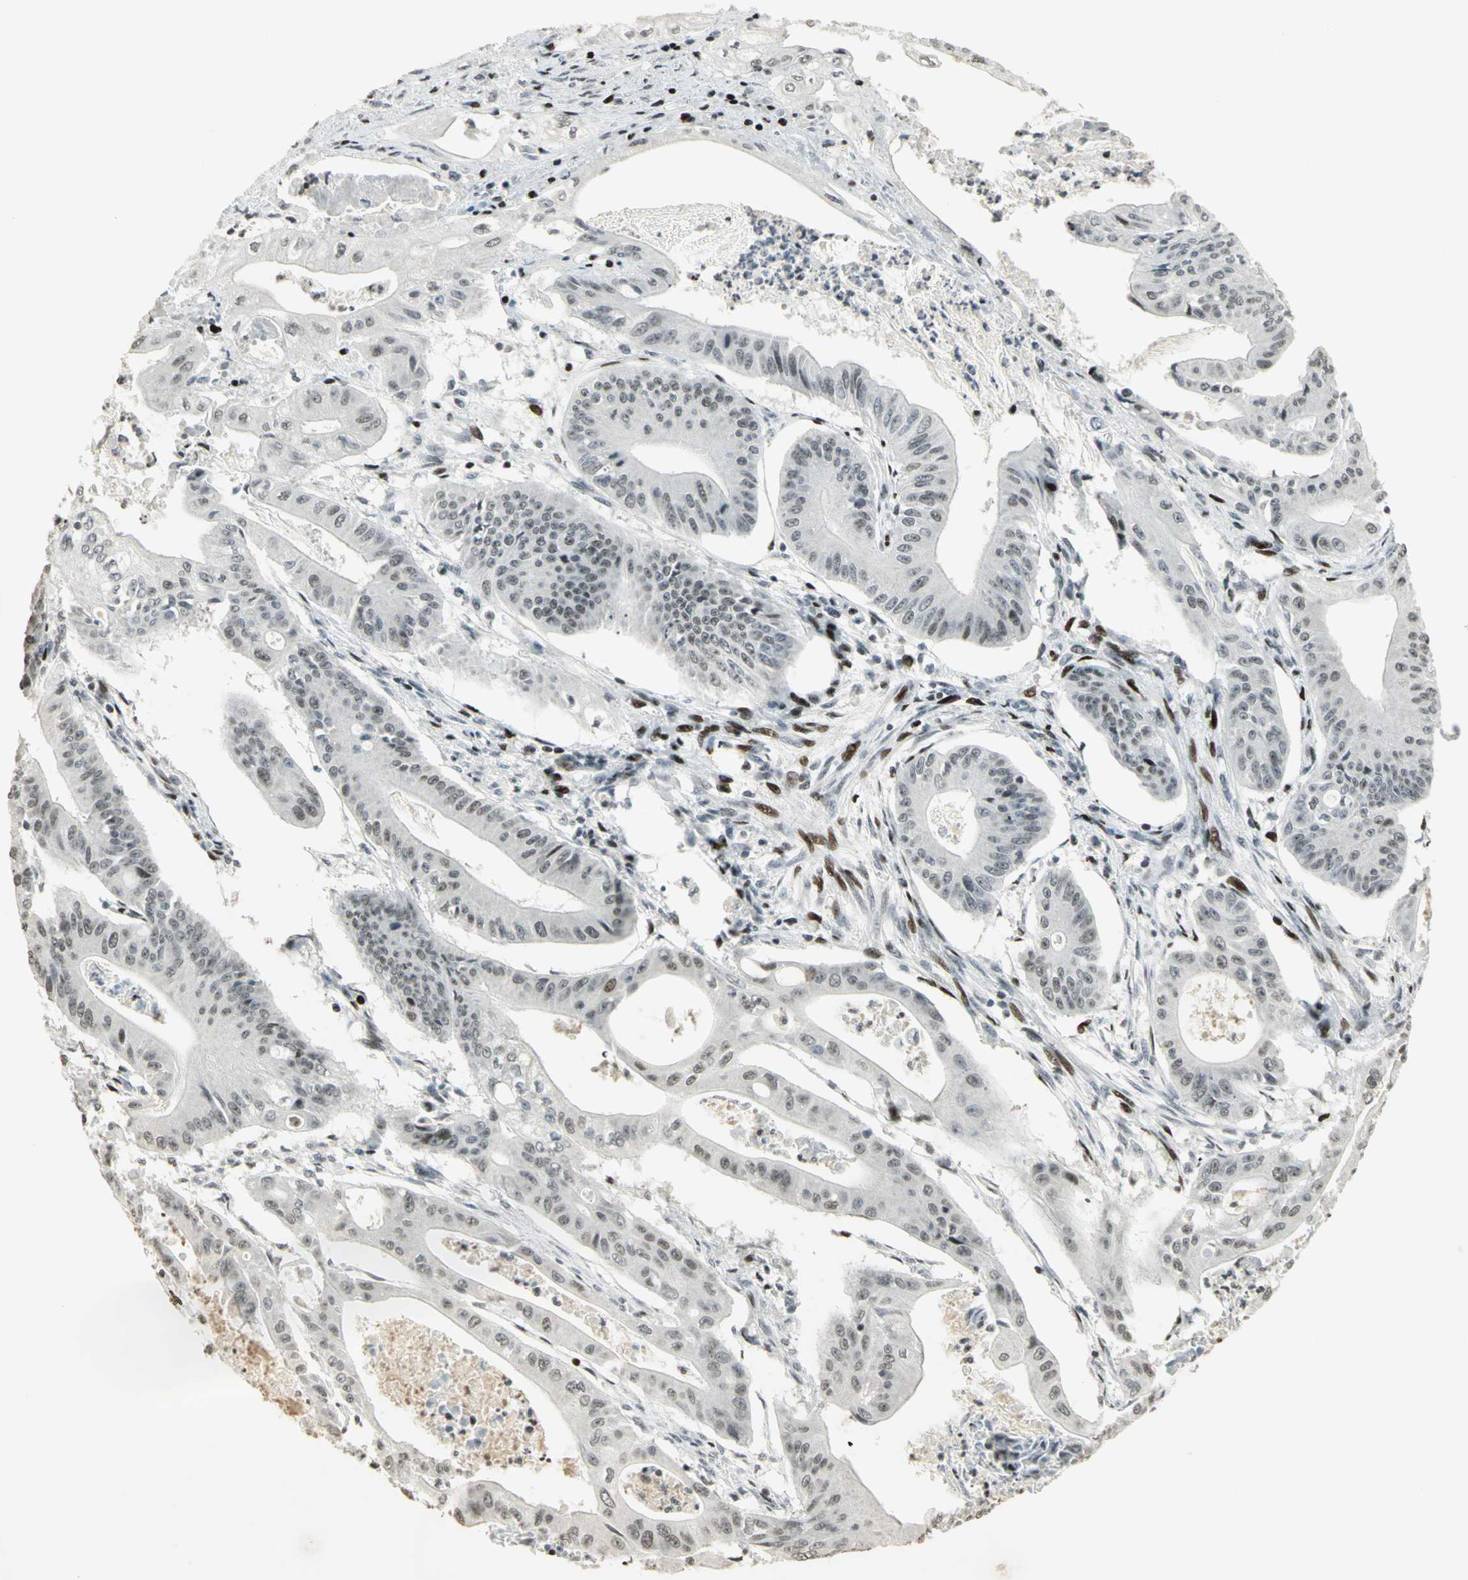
{"staining": {"intensity": "weak", "quantity": "<25%", "location": "nuclear"}, "tissue": "pancreatic cancer", "cell_type": "Tumor cells", "image_type": "cancer", "snomed": [{"axis": "morphology", "description": "Normal tissue, NOS"}, {"axis": "topography", "description": "Lymph node"}], "caption": "The IHC photomicrograph has no significant positivity in tumor cells of pancreatic cancer tissue.", "gene": "KDM1A", "patient": {"sex": "male", "age": 62}}